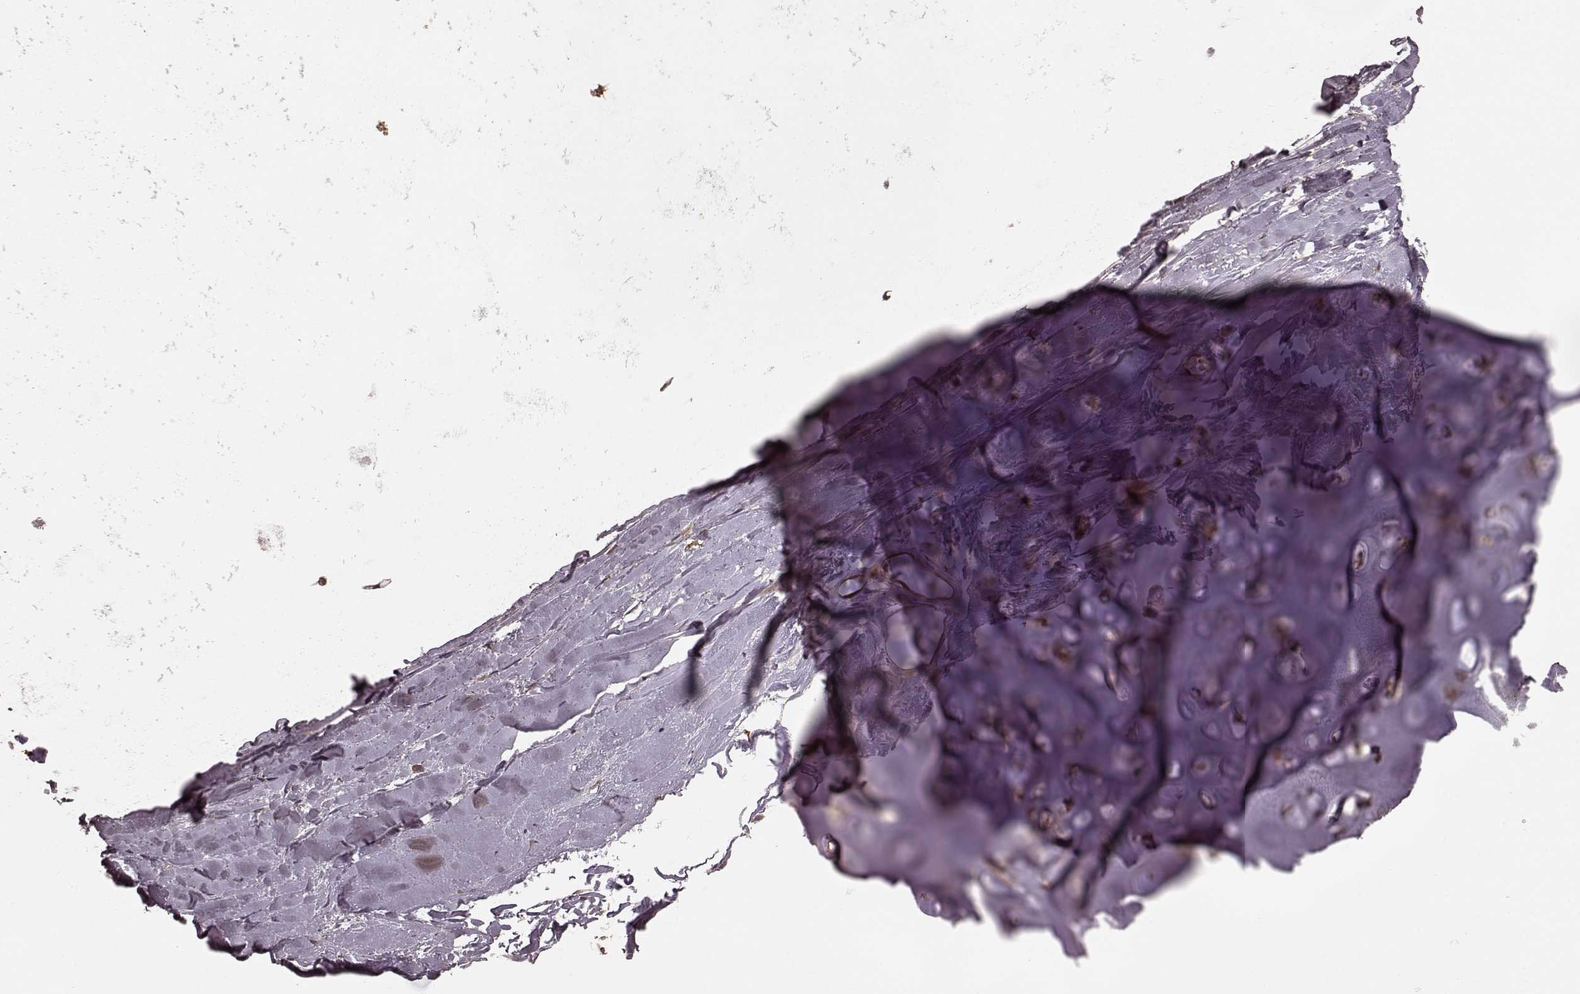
{"staining": {"intensity": "moderate", "quantity": ">75%", "location": "cytoplasmic/membranous"}, "tissue": "soft tissue", "cell_type": "Chondrocytes", "image_type": "normal", "snomed": [{"axis": "morphology", "description": "Normal tissue, NOS"}, {"axis": "topography", "description": "Lymph node"}, {"axis": "topography", "description": "Bronchus"}], "caption": "IHC of unremarkable soft tissue exhibits medium levels of moderate cytoplasmic/membranous staining in approximately >75% of chondrocytes.", "gene": "AGPAT1", "patient": {"sex": "female", "age": 70}}